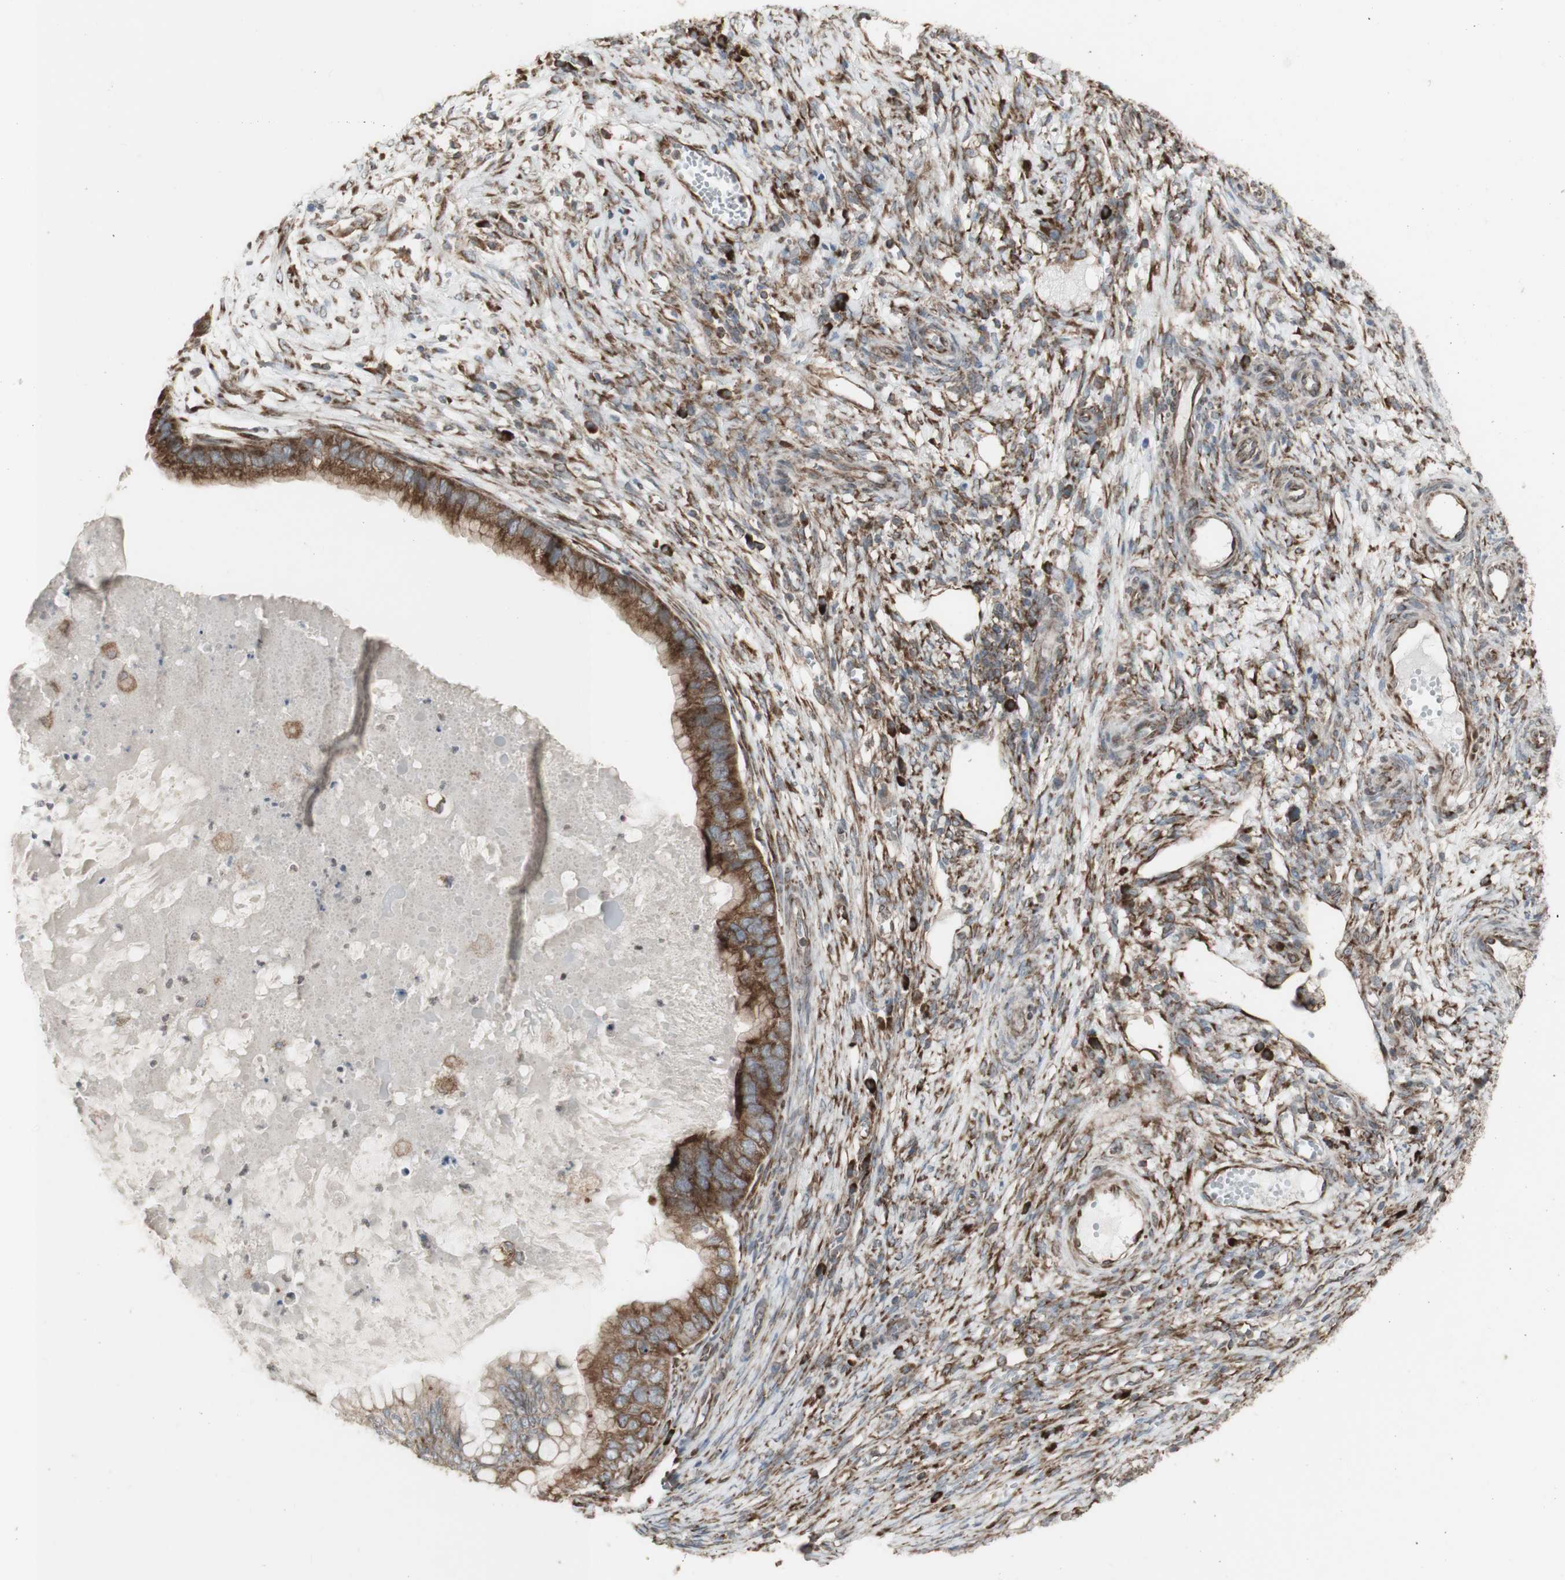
{"staining": {"intensity": "moderate", "quantity": ">75%", "location": "cytoplasmic/membranous"}, "tissue": "ovarian cancer", "cell_type": "Tumor cells", "image_type": "cancer", "snomed": [{"axis": "morphology", "description": "Cystadenocarcinoma, mucinous, NOS"}, {"axis": "topography", "description": "Ovary"}], "caption": "Immunohistochemistry (IHC) of human ovarian cancer reveals medium levels of moderate cytoplasmic/membranous staining in approximately >75% of tumor cells.", "gene": "FKBP3", "patient": {"sex": "female", "age": 80}}